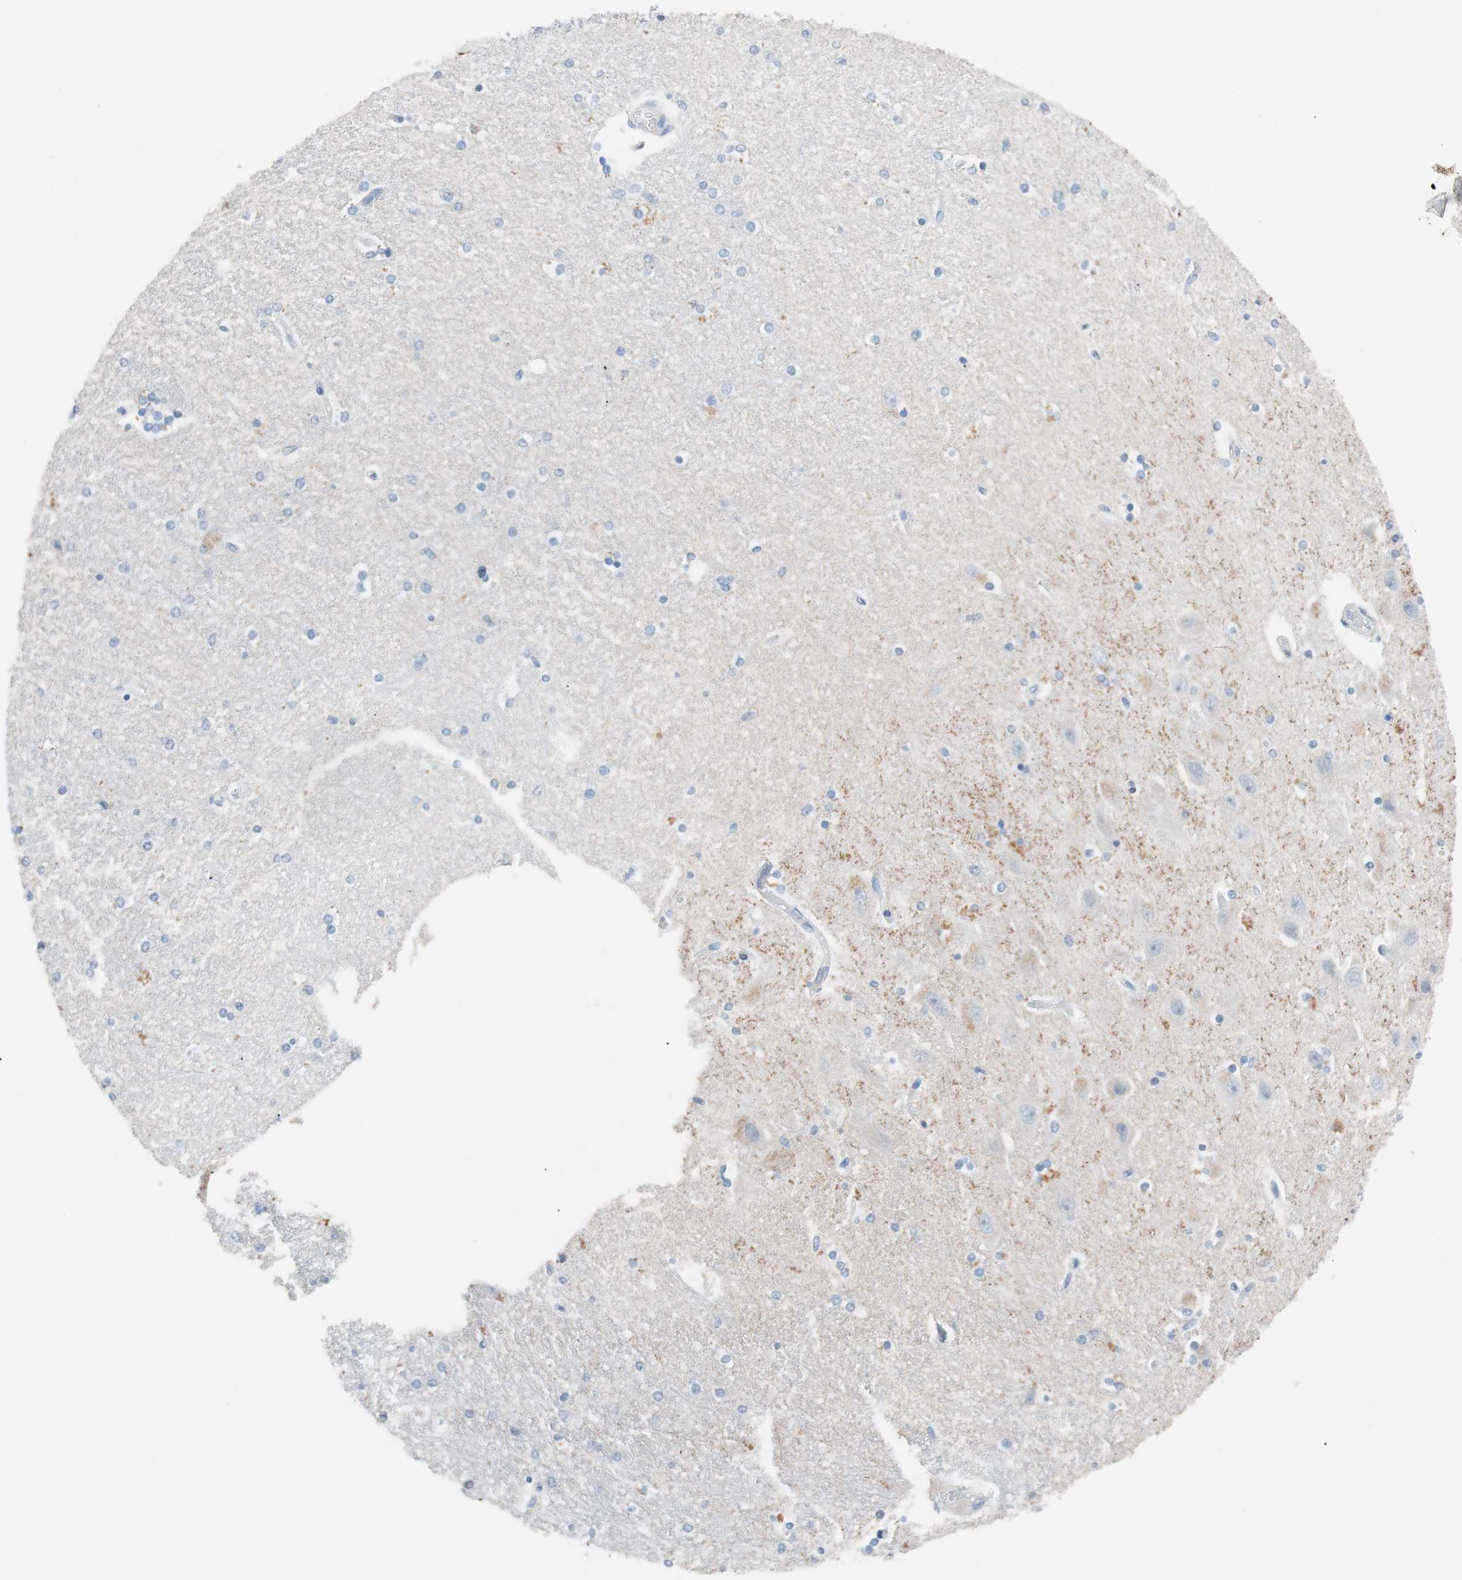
{"staining": {"intensity": "negative", "quantity": "none", "location": "none"}, "tissue": "hippocampus", "cell_type": "Glial cells", "image_type": "normal", "snomed": [{"axis": "morphology", "description": "Normal tissue, NOS"}, {"axis": "topography", "description": "Hippocampus"}], "caption": "Immunohistochemistry (IHC) micrograph of benign human hippocampus stained for a protein (brown), which demonstrates no expression in glial cells.", "gene": "FOSL1", "patient": {"sex": "female", "age": 54}}